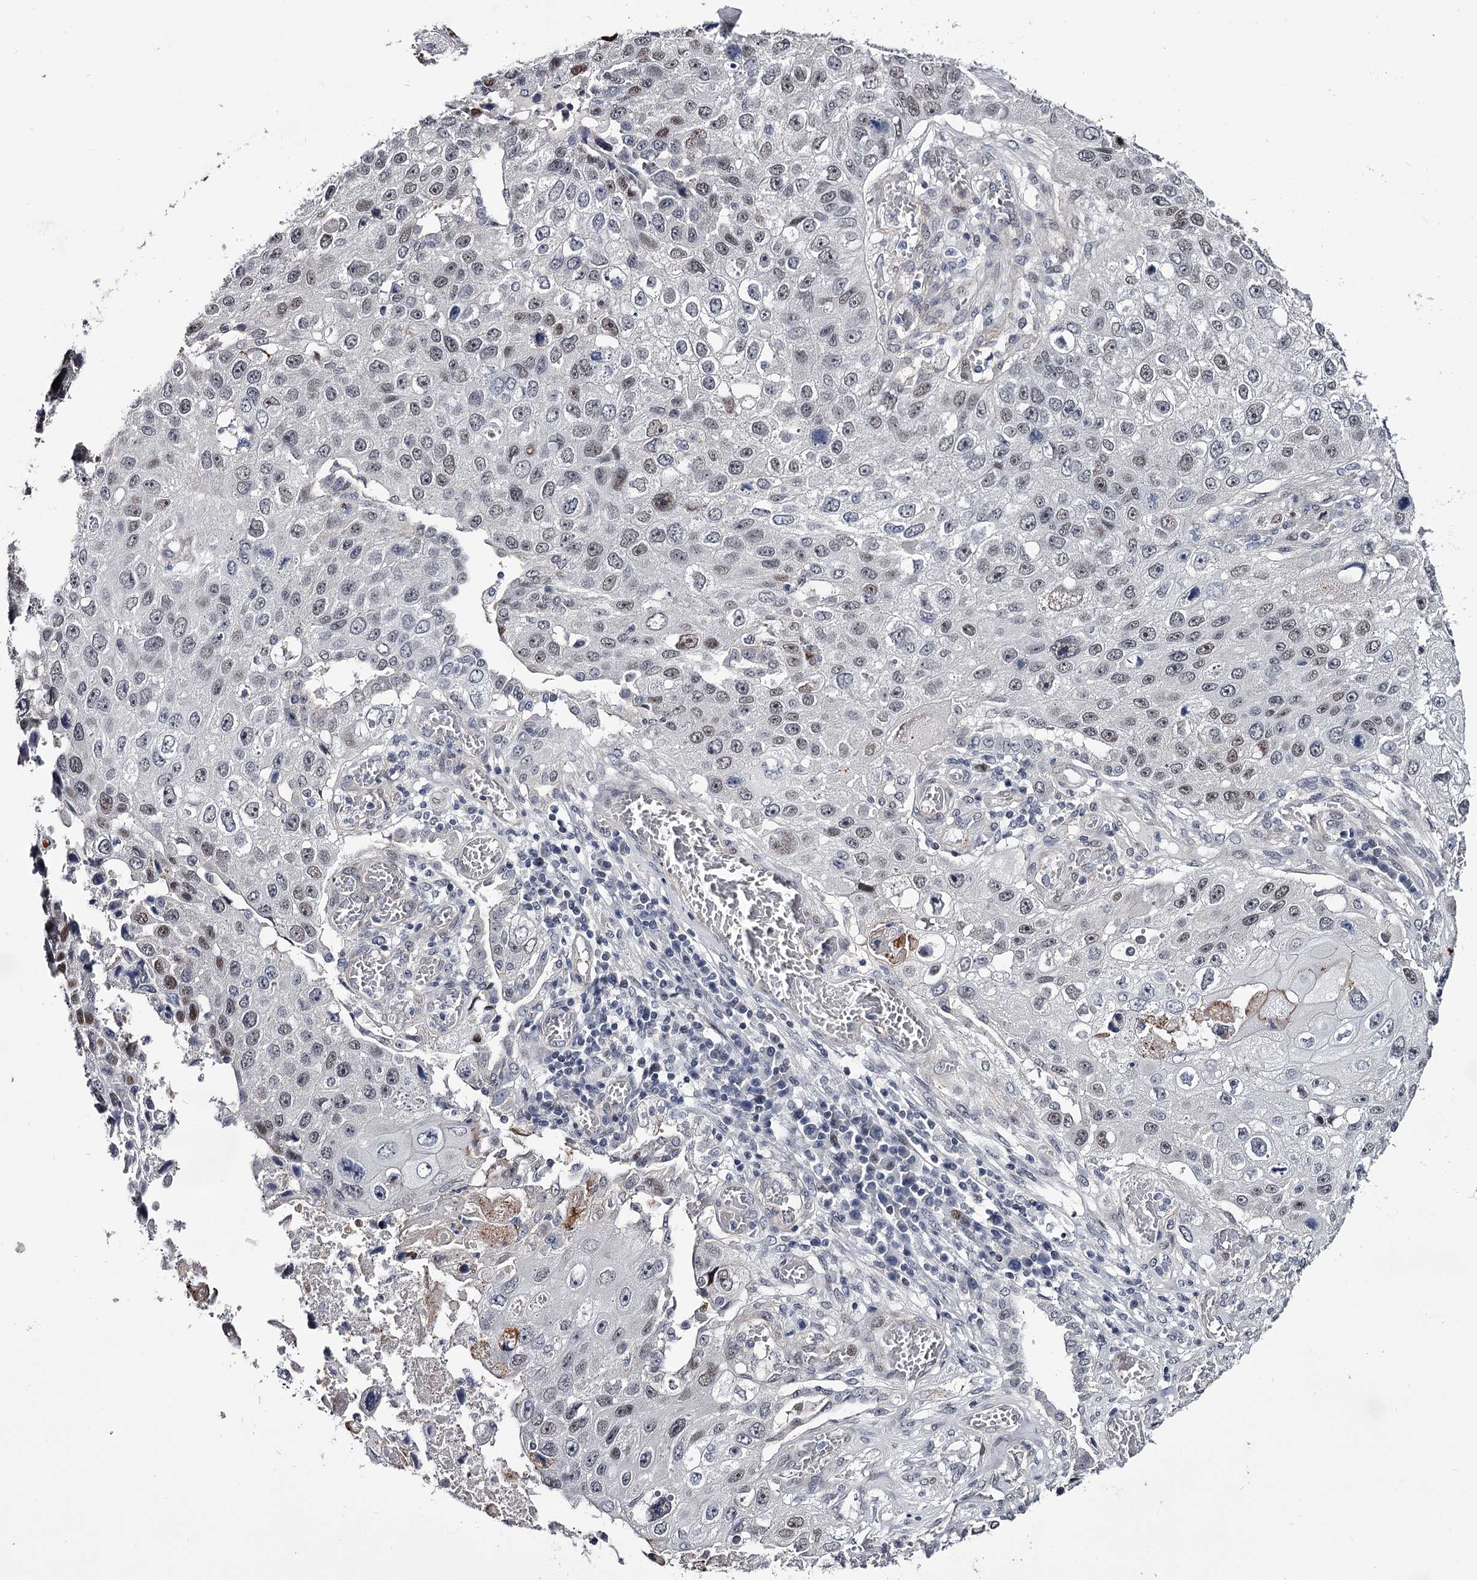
{"staining": {"intensity": "negative", "quantity": "none", "location": "none"}, "tissue": "lung cancer", "cell_type": "Tumor cells", "image_type": "cancer", "snomed": [{"axis": "morphology", "description": "Squamous cell carcinoma, NOS"}, {"axis": "topography", "description": "Lung"}], "caption": "There is no significant staining in tumor cells of lung cancer. Brightfield microscopy of immunohistochemistry stained with DAB (brown) and hematoxylin (blue), captured at high magnification.", "gene": "OVOL2", "patient": {"sex": "male", "age": 61}}